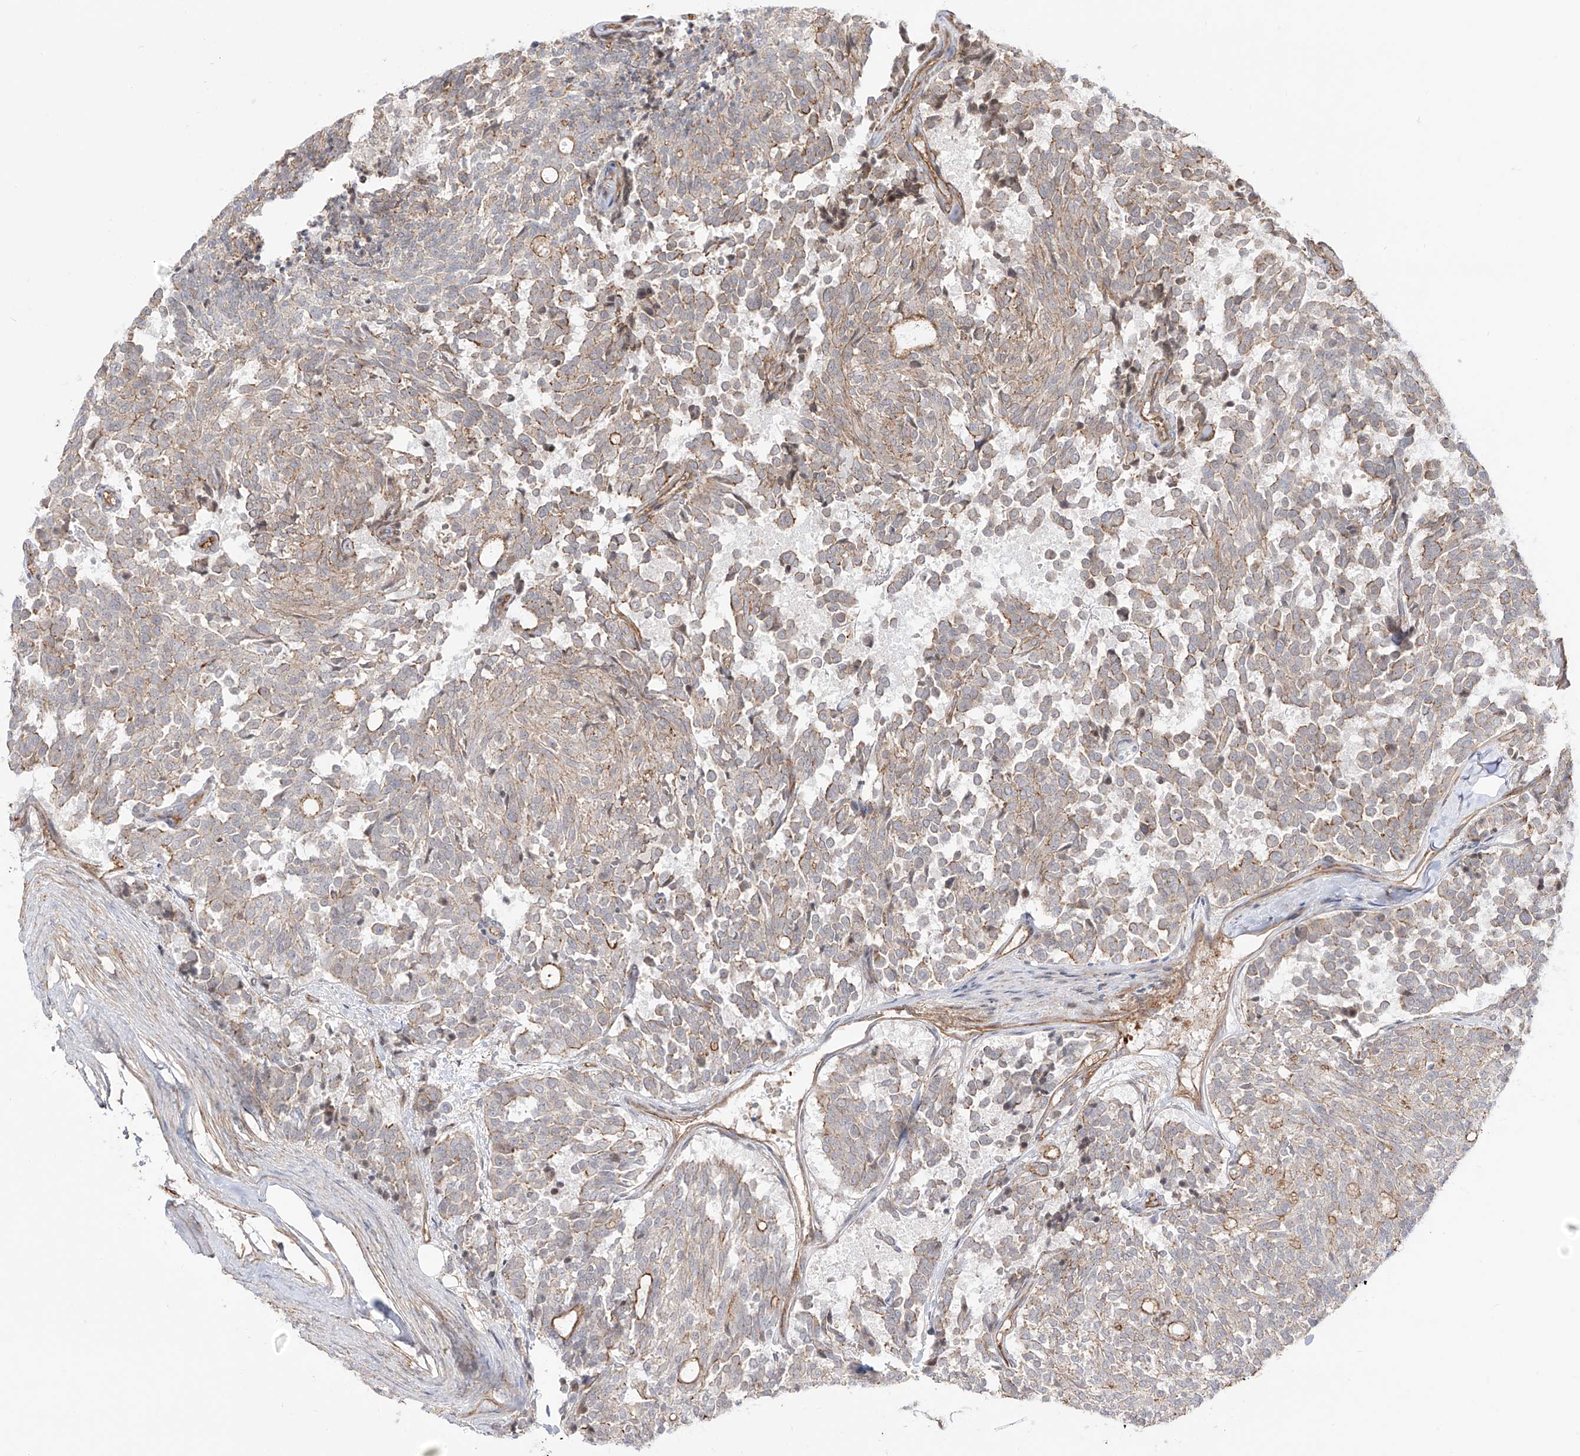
{"staining": {"intensity": "moderate", "quantity": "25%-75%", "location": "cytoplasmic/membranous"}, "tissue": "carcinoid", "cell_type": "Tumor cells", "image_type": "cancer", "snomed": [{"axis": "morphology", "description": "Carcinoid, malignant, NOS"}, {"axis": "topography", "description": "Pancreas"}], "caption": "Carcinoid stained with a protein marker exhibits moderate staining in tumor cells.", "gene": "ZNF180", "patient": {"sex": "female", "age": 54}}